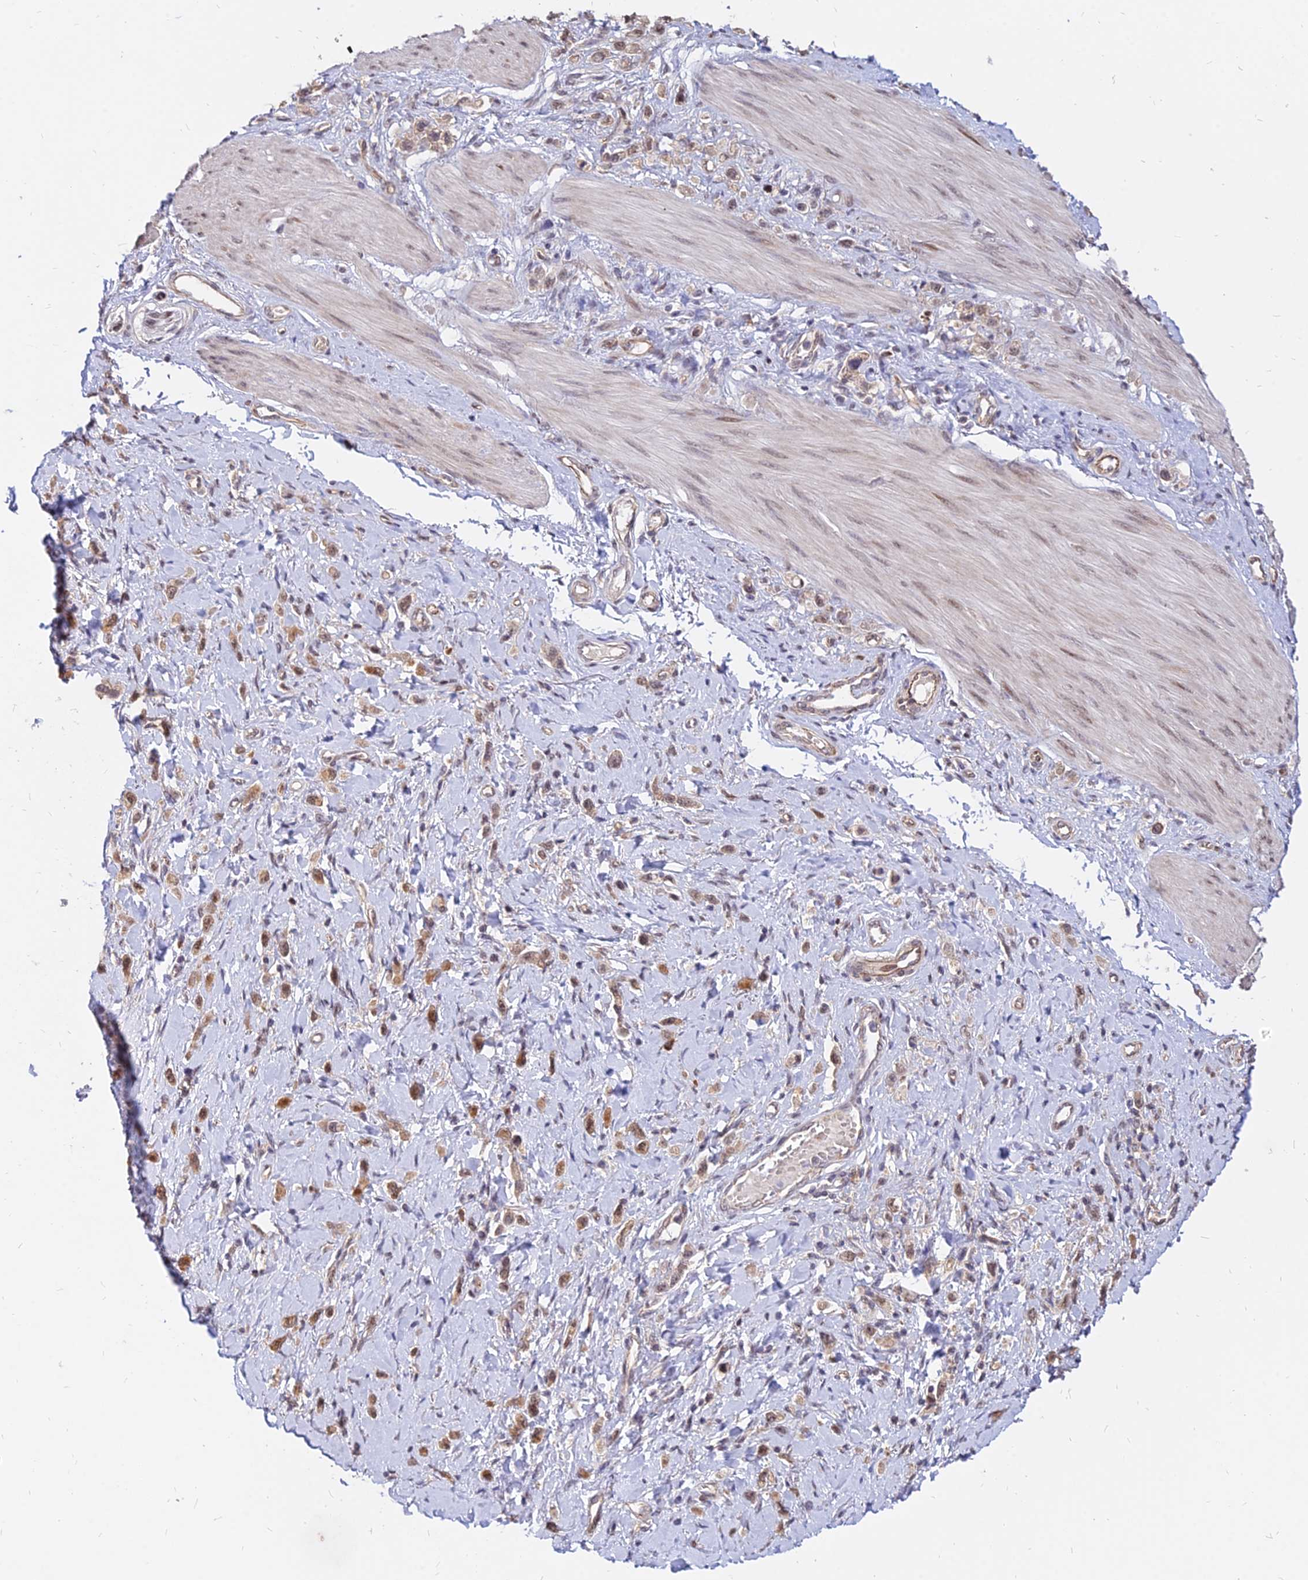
{"staining": {"intensity": "moderate", "quantity": ">75%", "location": "cytoplasmic/membranous,nuclear"}, "tissue": "stomach cancer", "cell_type": "Tumor cells", "image_type": "cancer", "snomed": [{"axis": "morphology", "description": "Adenocarcinoma, NOS"}, {"axis": "topography", "description": "Stomach"}], "caption": "Immunohistochemistry (IHC) of human stomach adenocarcinoma reveals medium levels of moderate cytoplasmic/membranous and nuclear expression in approximately >75% of tumor cells. (DAB = brown stain, brightfield microscopy at high magnification).", "gene": "C11orf68", "patient": {"sex": "female", "age": 65}}